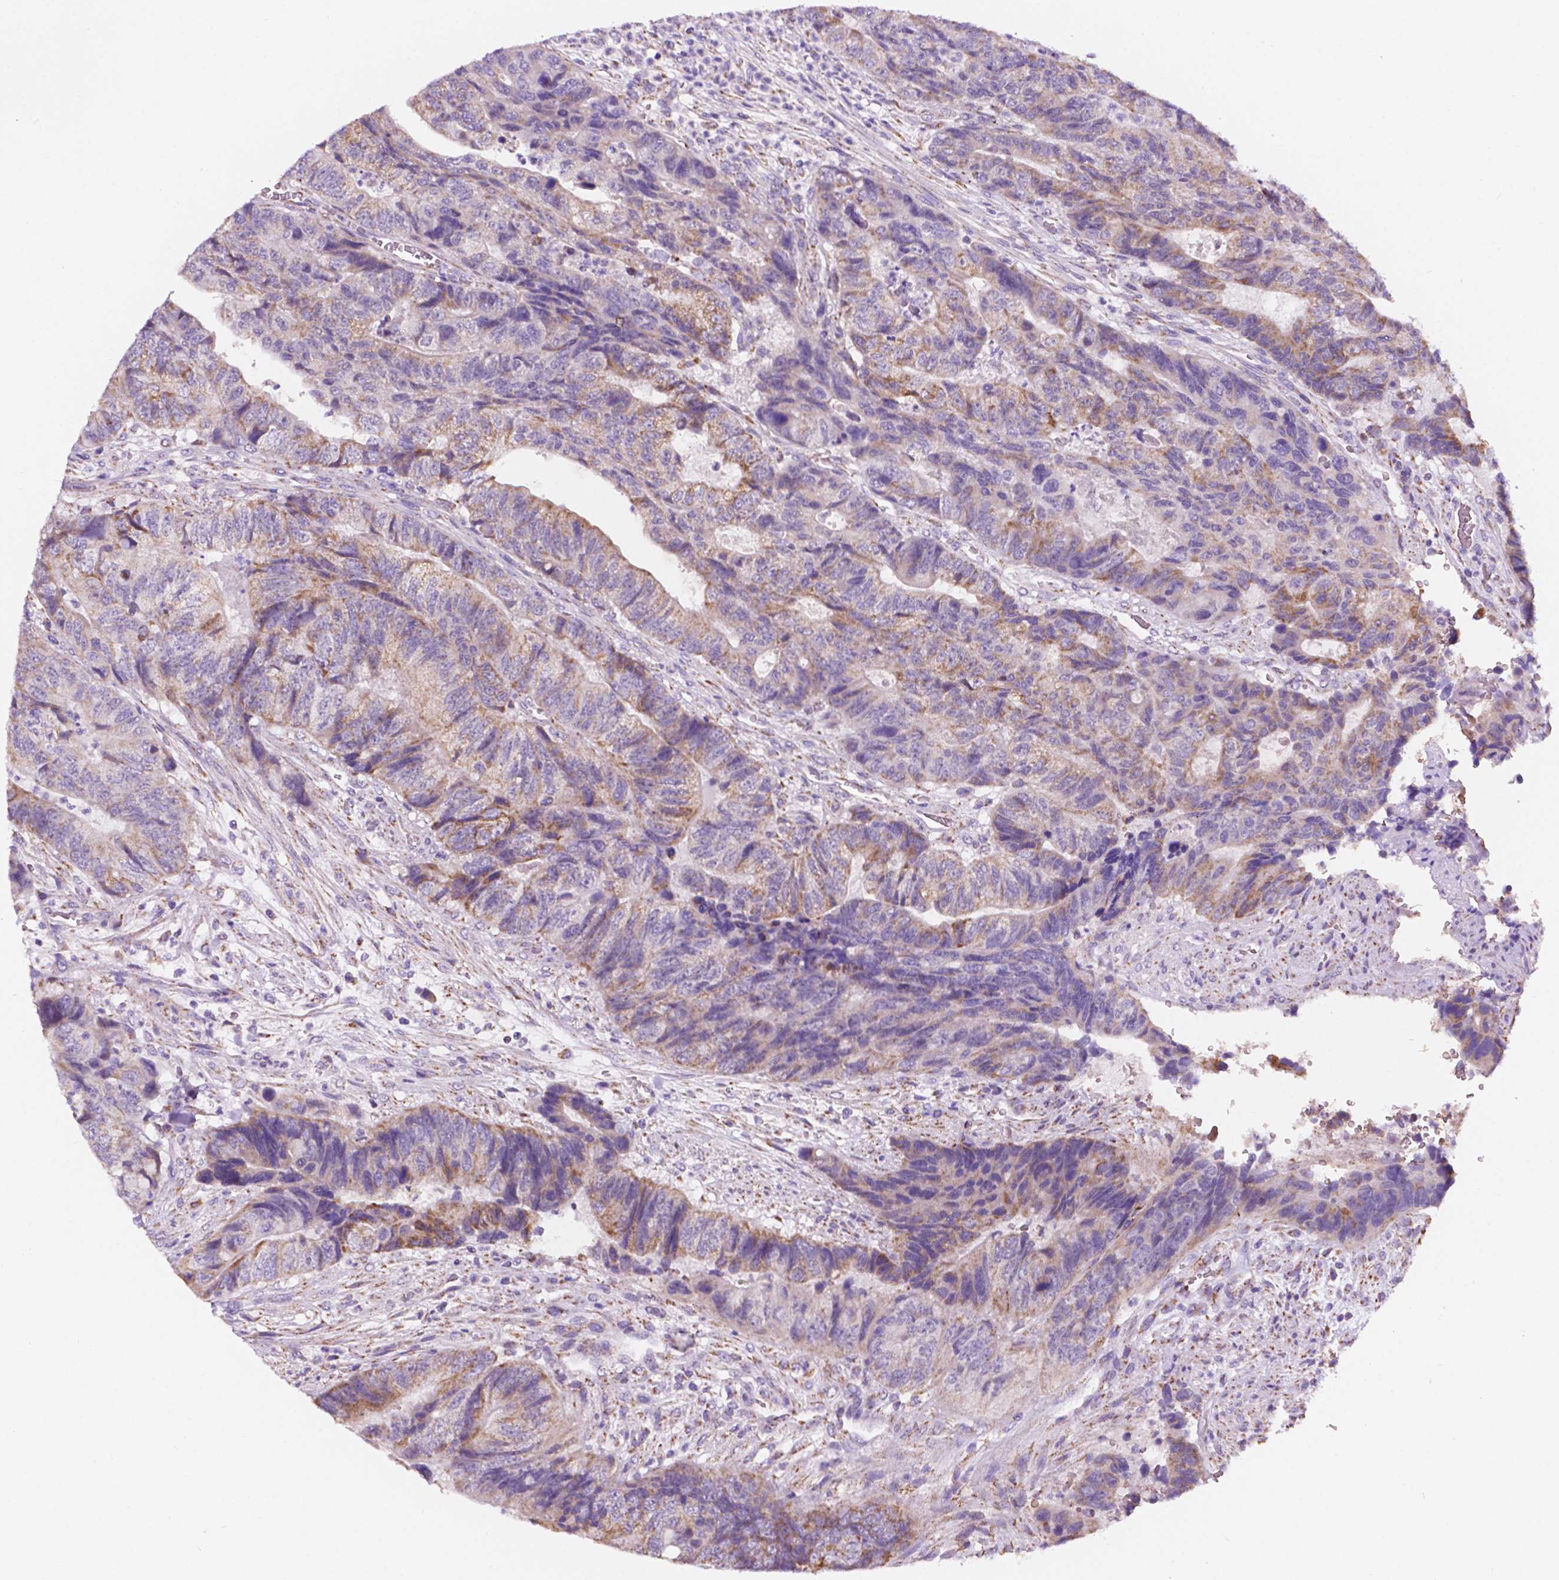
{"staining": {"intensity": "weak", "quantity": "25%-75%", "location": "cytoplasmic/membranous"}, "tissue": "colorectal cancer", "cell_type": "Tumor cells", "image_type": "cancer", "snomed": [{"axis": "morphology", "description": "Normal tissue, NOS"}, {"axis": "morphology", "description": "Adenocarcinoma, NOS"}, {"axis": "topography", "description": "Colon"}], "caption": "This histopathology image displays colorectal cancer (adenocarcinoma) stained with immunohistochemistry to label a protein in brown. The cytoplasmic/membranous of tumor cells show weak positivity for the protein. Nuclei are counter-stained blue.", "gene": "TRPV5", "patient": {"sex": "female", "age": 48}}